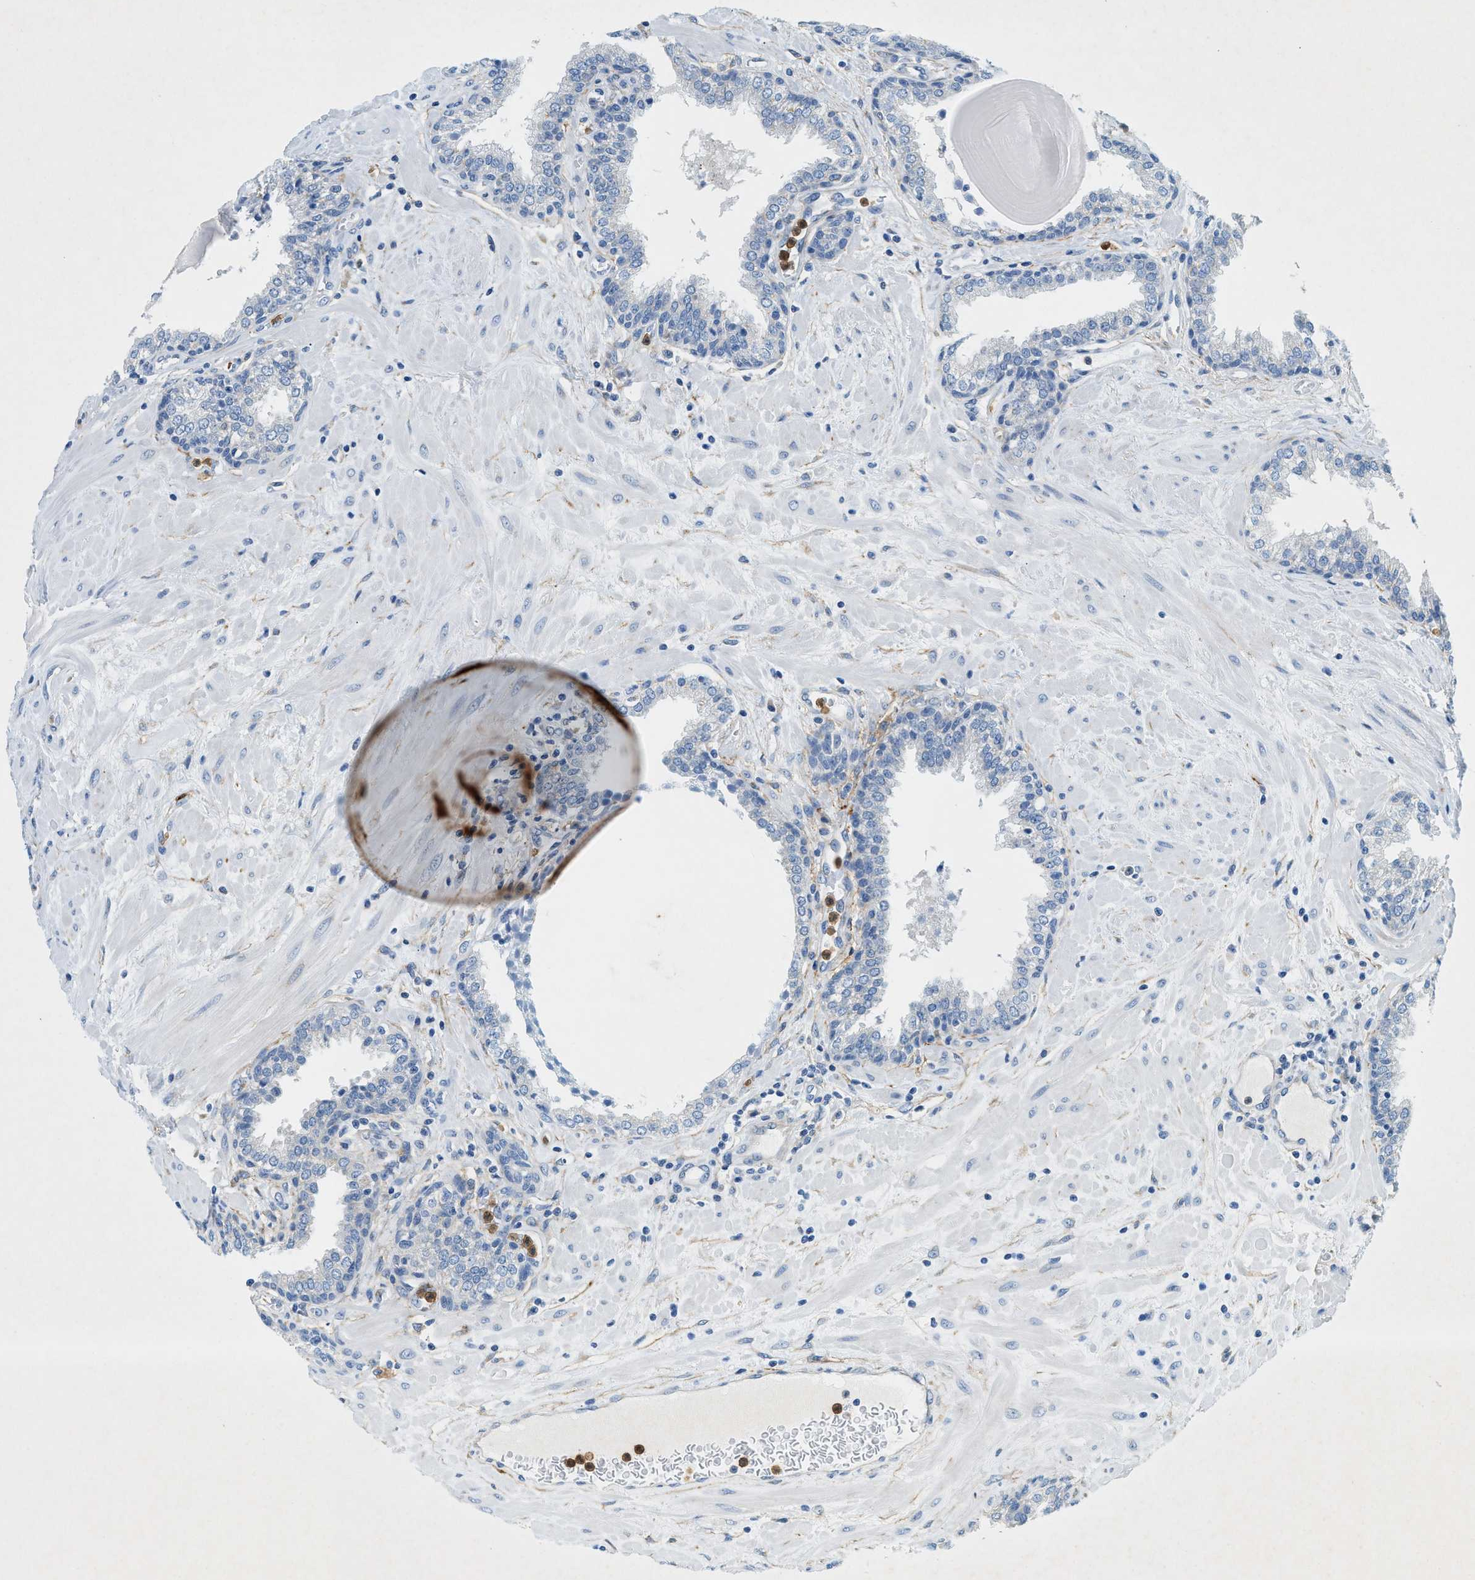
{"staining": {"intensity": "negative", "quantity": "none", "location": "none"}, "tissue": "prostate", "cell_type": "Glandular cells", "image_type": "normal", "snomed": [{"axis": "morphology", "description": "Normal tissue, NOS"}, {"axis": "topography", "description": "Prostate"}], "caption": "Prostate was stained to show a protein in brown. There is no significant positivity in glandular cells. Brightfield microscopy of IHC stained with DAB (brown) and hematoxylin (blue), captured at high magnification.", "gene": "ZDHHC13", "patient": {"sex": "male", "age": 51}}